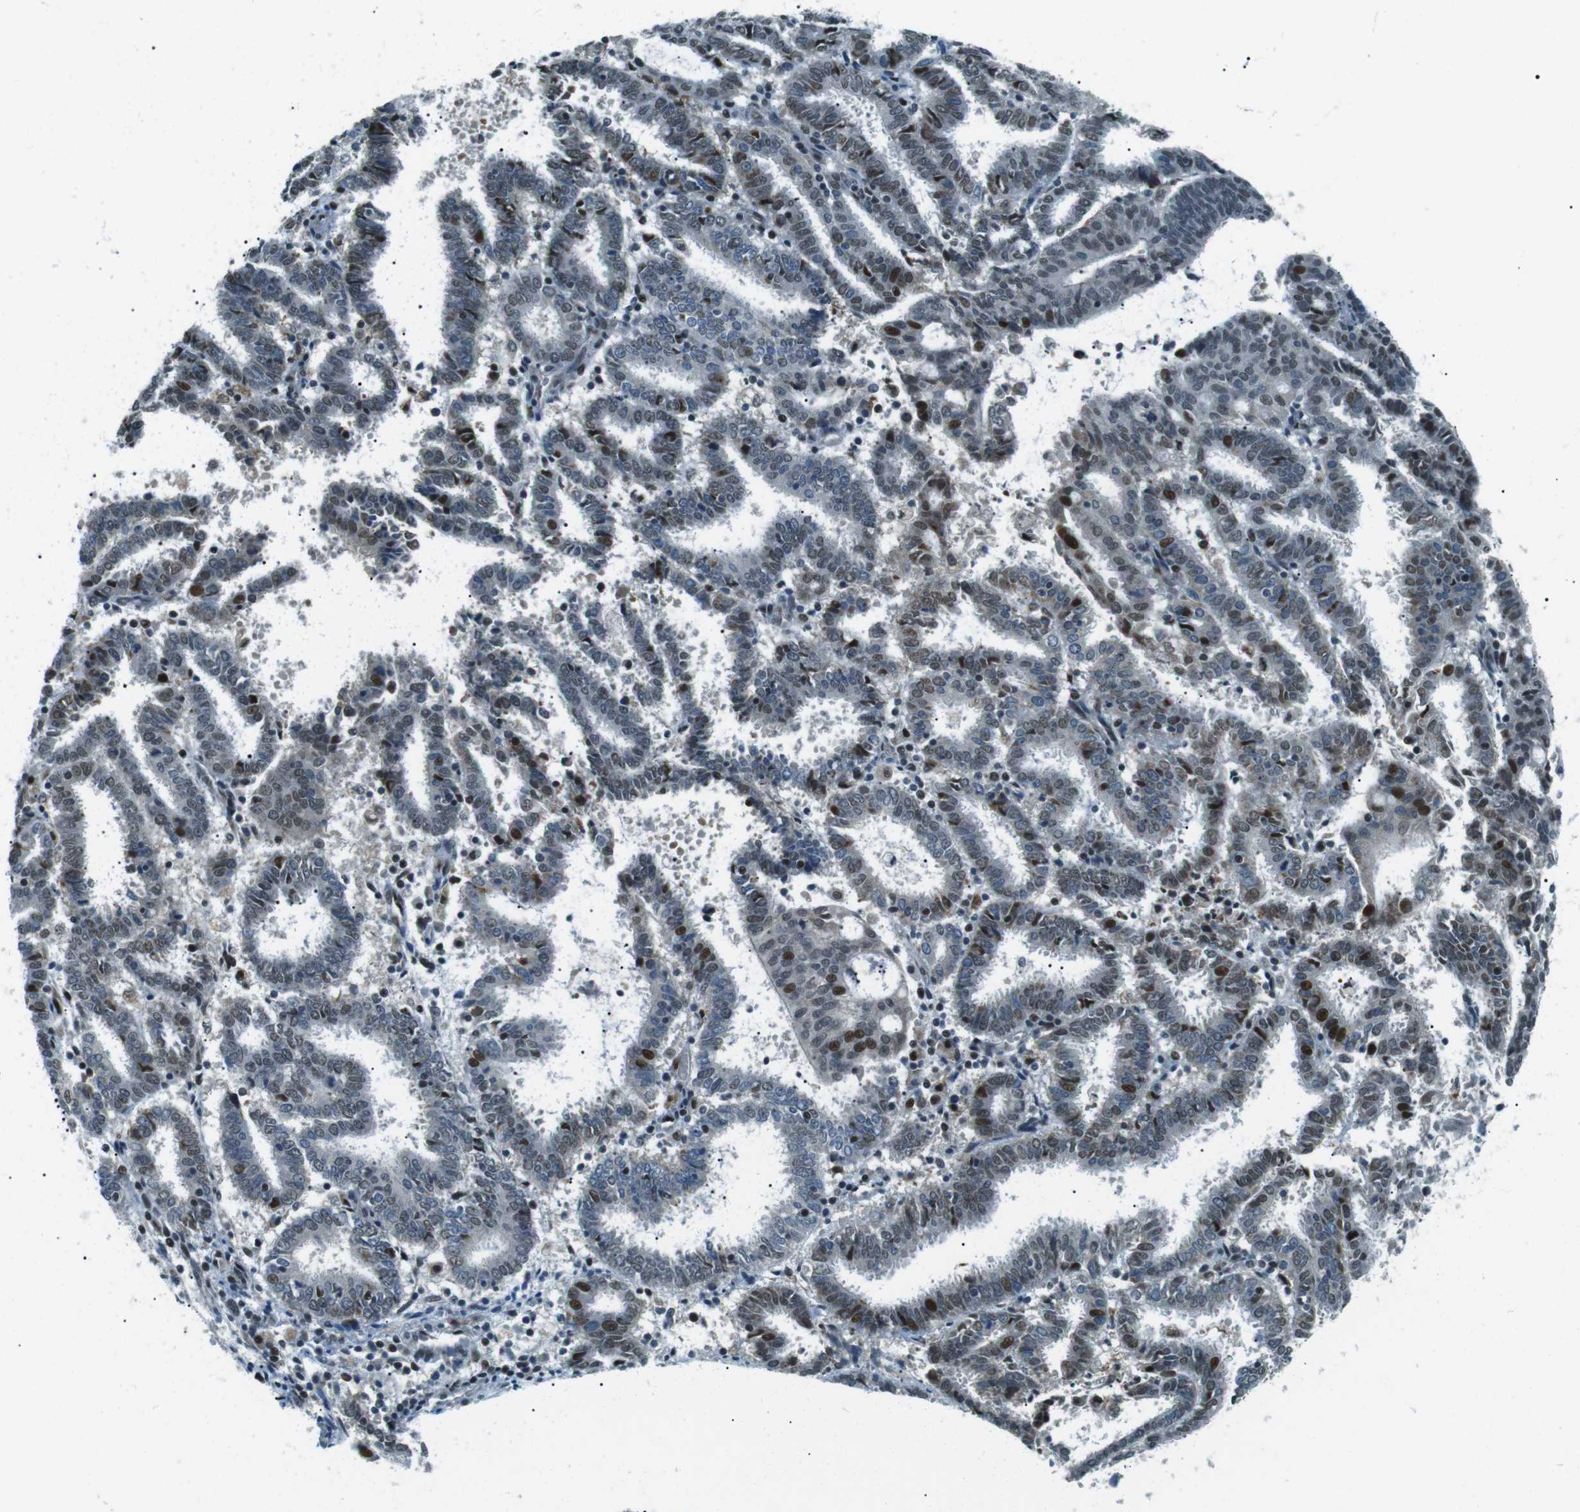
{"staining": {"intensity": "strong", "quantity": "<25%", "location": "nuclear"}, "tissue": "endometrial cancer", "cell_type": "Tumor cells", "image_type": "cancer", "snomed": [{"axis": "morphology", "description": "Adenocarcinoma, NOS"}, {"axis": "topography", "description": "Uterus"}], "caption": "The micrograph reveals a brown stain indicating the presence of a protein in the nuclear of tumor cells in endometrial cancer (adenocarcinoma).", "gene": "PJA1", "patient": {"sex": "female", "age": 83}}